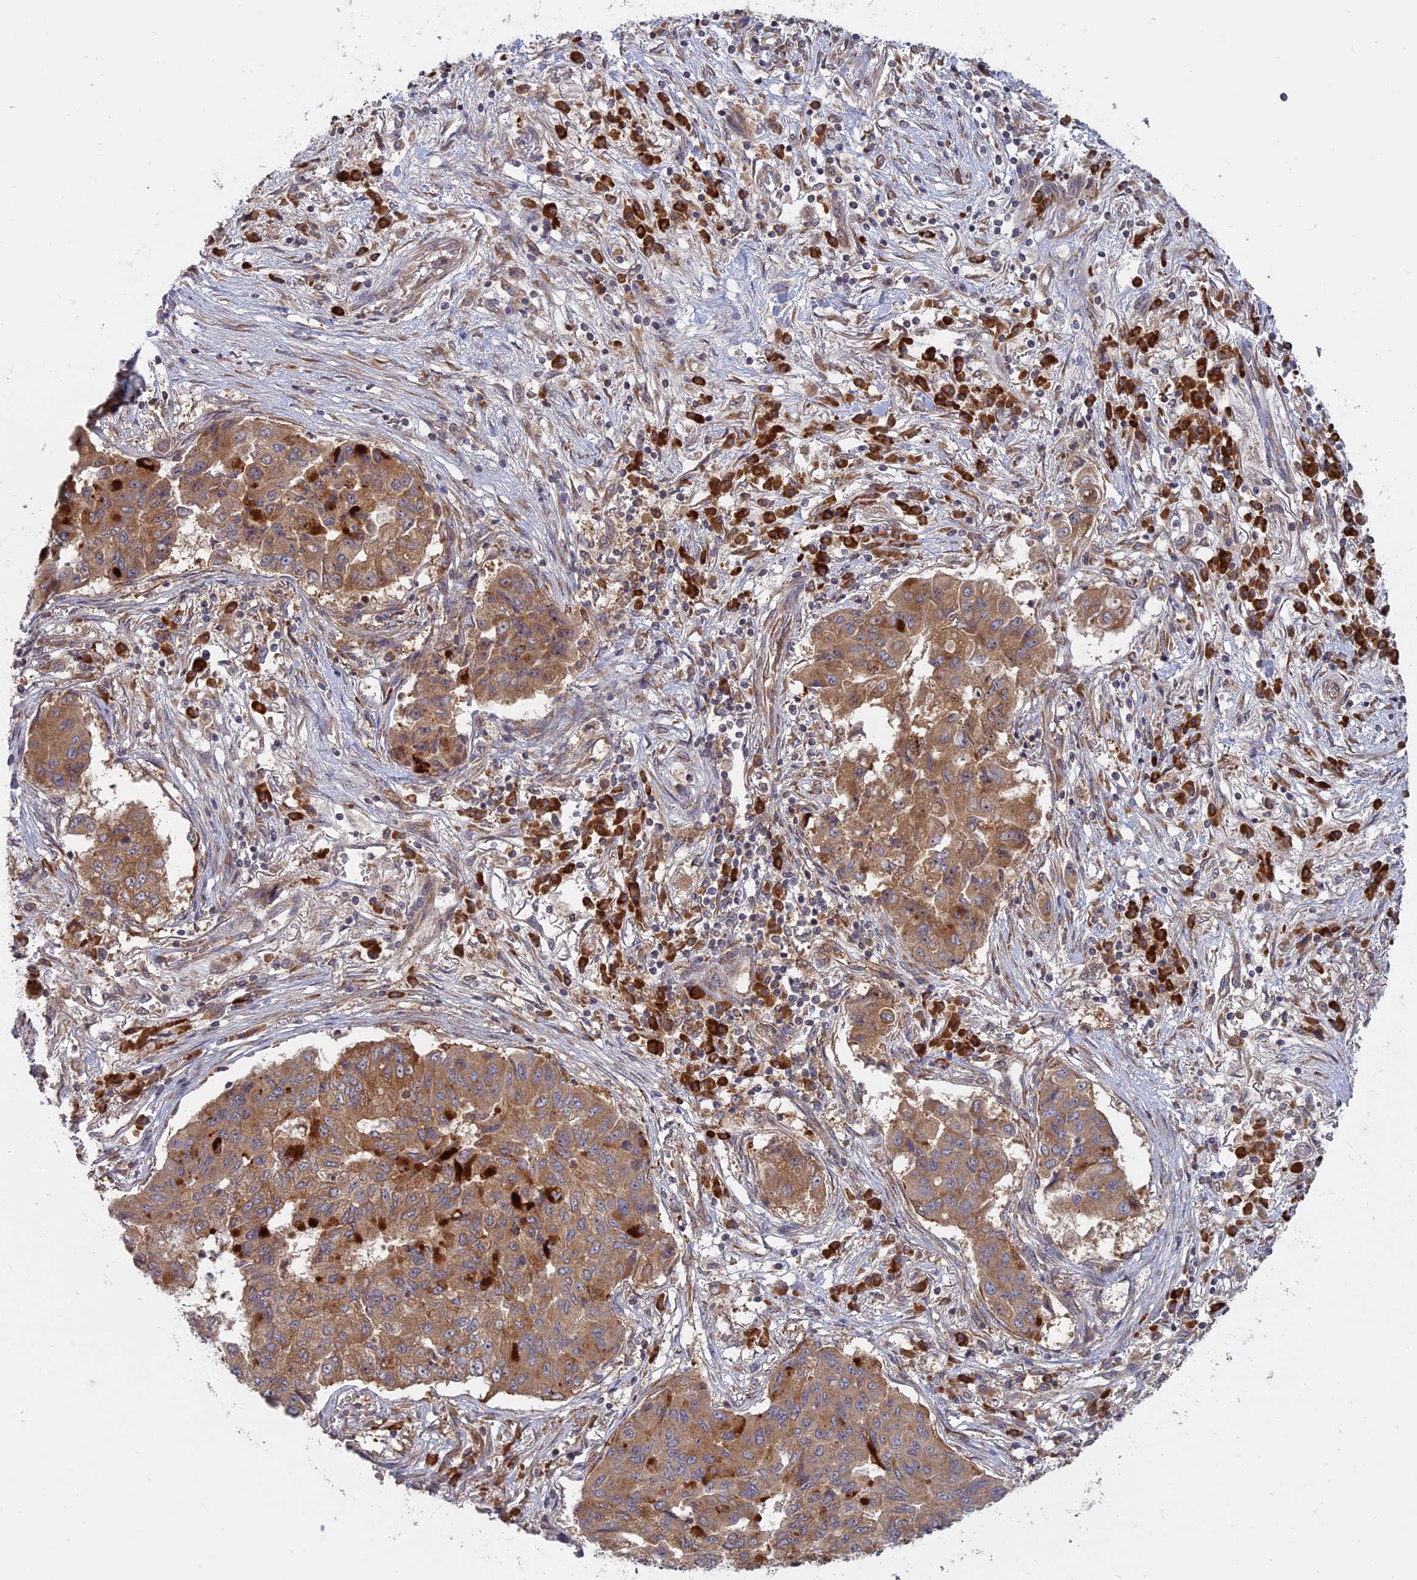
{"staining": {"intensity": "moderate", "quantity": ">75%", "location": "cytoplasmic/membranous"}, "tissue": "lung cancer", "cell_type": "Tumor cells", "image_type": "cancer", "snomed": [{"axis": "morphology", "description": "Squamous cell carcinoma, NOS"}, {"axis": "topography", "description": "Lung"}], "caption": "Human squamous cell carcinoma (lung) stained with a protein marker displays moderate staining in tumor cells.", "gene": "TMEM208", "patient": {"sex": "male", "age": 74}}